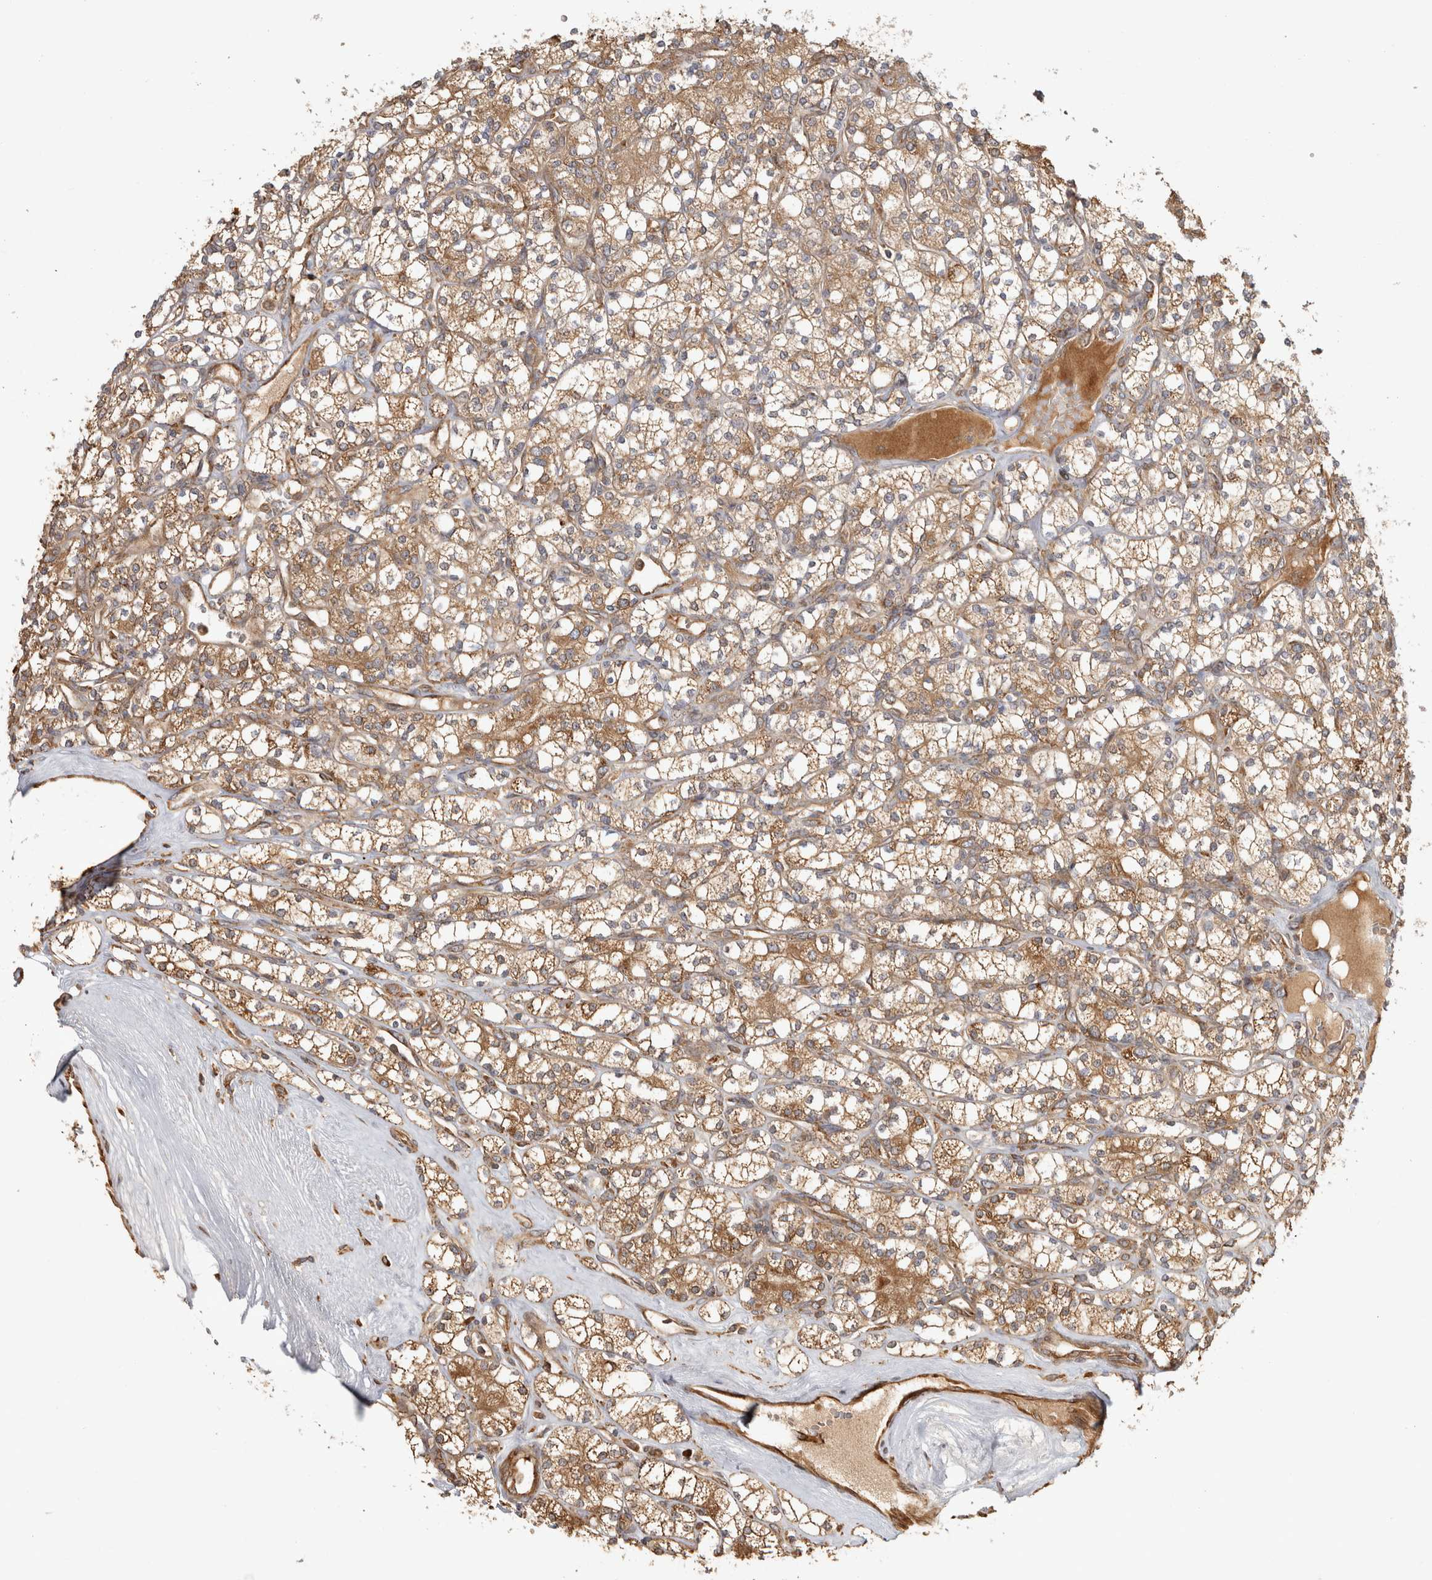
{"staining": {"intensity": "moderate", "quantity": ">75%", "location": "cytoplasmic/membranous"}, "tissue": "renal cancer", "cell_type": "Tumor cells", "image_type": "cancer", "snomed": [{"axis": "morphology", "description": "Adenocarcinoma, NOS"}, {"axis": "topography", "description": "Kidney"}], "caption": "Adenocarcinoma (renal) stained with immunohistochemistry demonstrates moderate cytoplasmic/membranous positivity in about >75% of tumor cells. The protein of interest is shown in brown color, while the nuclei are stained blue.", "gene": "CAMSAP2", "patient": {"sex": "male", "age": 77}}